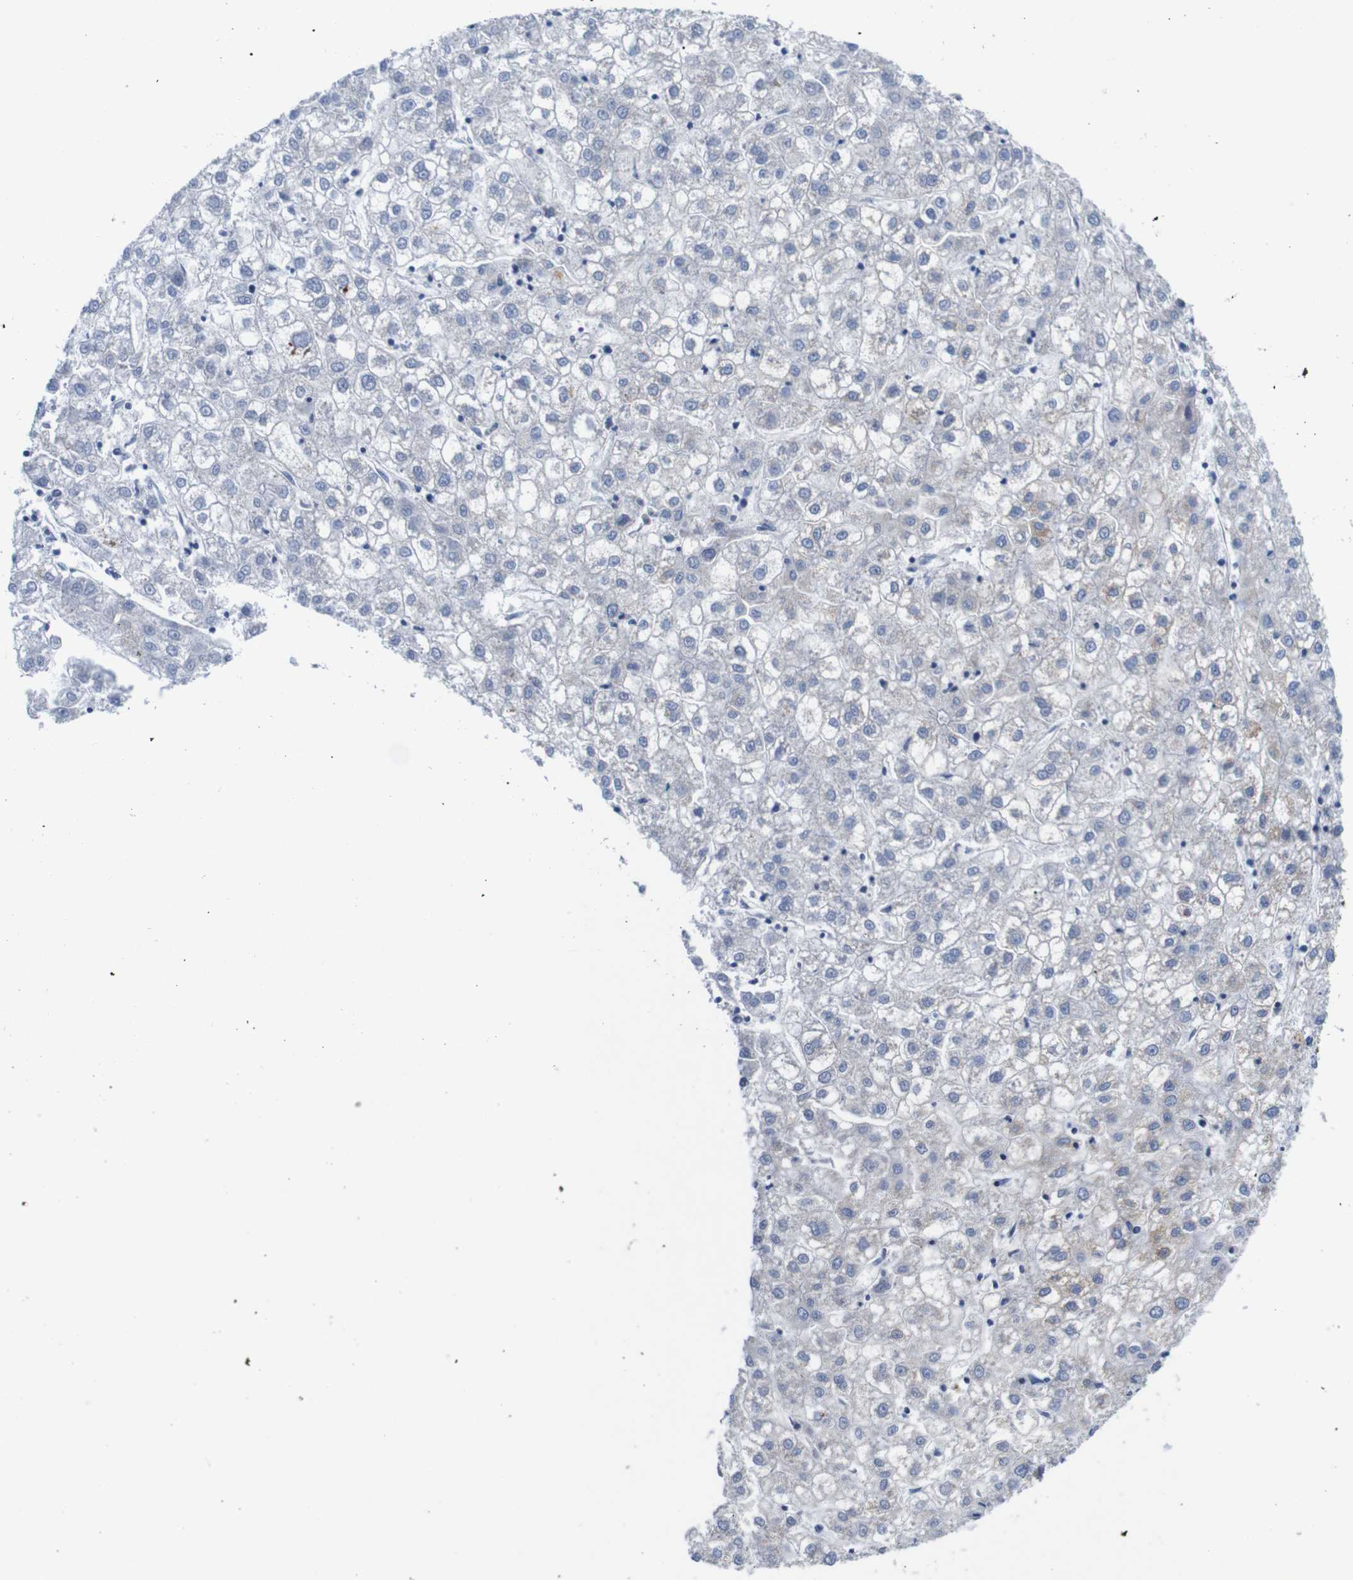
{"staining": {"intensity": "negative", "quantity": "none", "location": "none"}, "tissue": "liver cancer", "cell_type": "Tumor cells", "image_type": "cancer", "snomed": [{"axis": "morphology", "description": "Carcinoma, Hepatocellular, NOS"}, {"axis": "topography", "description": "Liver"}], "caption": "Tumor cells show no significant protein positivity in liver hepatocellular carcinoma. The staining is performed using DAB brown chromogen with nuclei counter-stained in using hematoxylin.", "gene": "PDCD1LG2", "patient": {"sex": "male", "age": 72}}